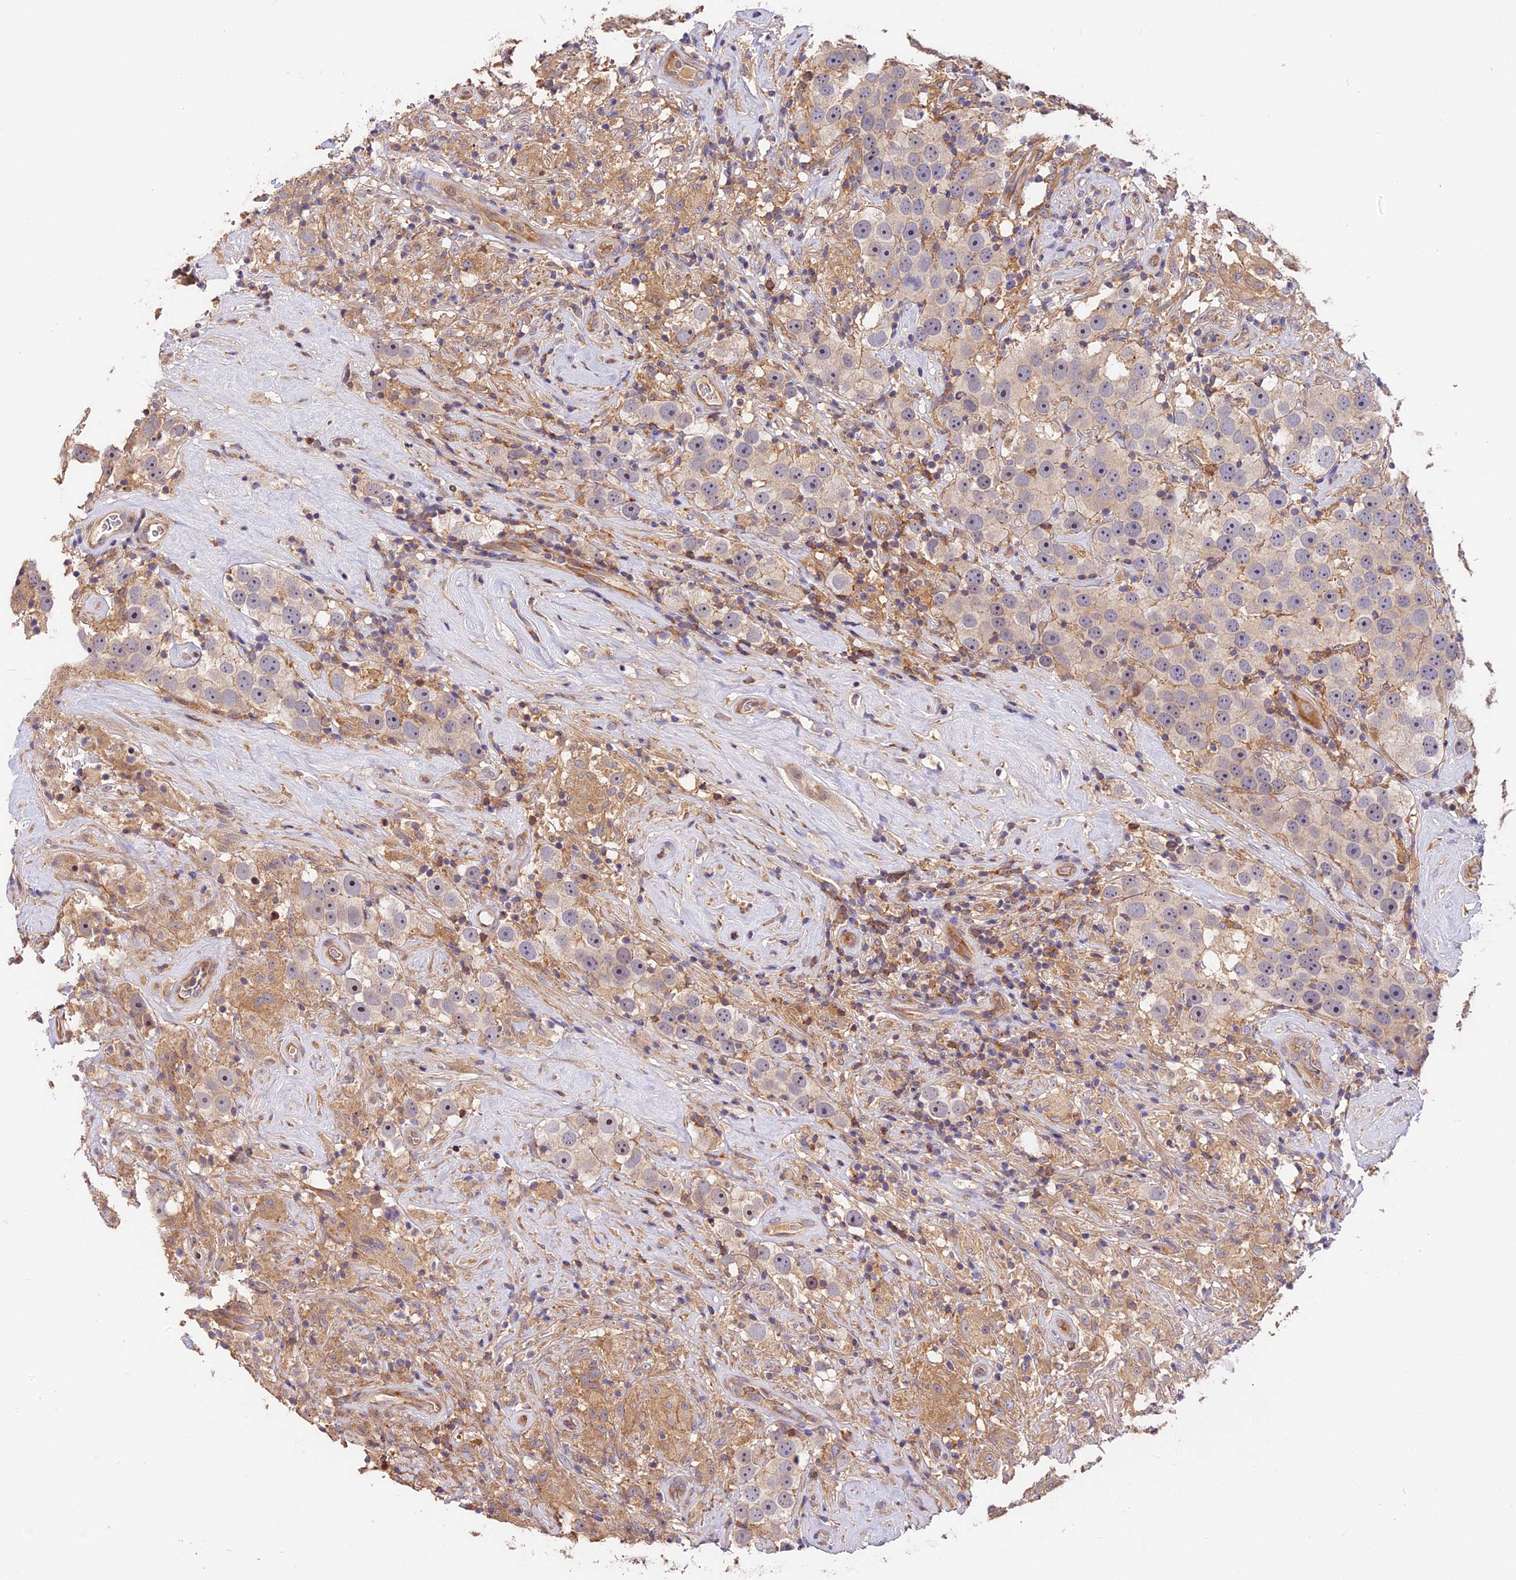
{"staining": {"intensity": "weak", "quantity": "<25%", "location": "nuclear"}, "tissue": "testis cancer", "cell_type": "Tumor cells", "image_type": "cancer", "snomed": [{"axis": "morphology", "description": "Seminoma, NOS"}, {"axis": "topography", "description": "Testis"}], "caption": "The photomicrograph exhibits no significant positivity in tumor cells of testis cancer (seminoma).", "gene": "ARHGAP17", "patient": {"sex": "male", "age": 49}}